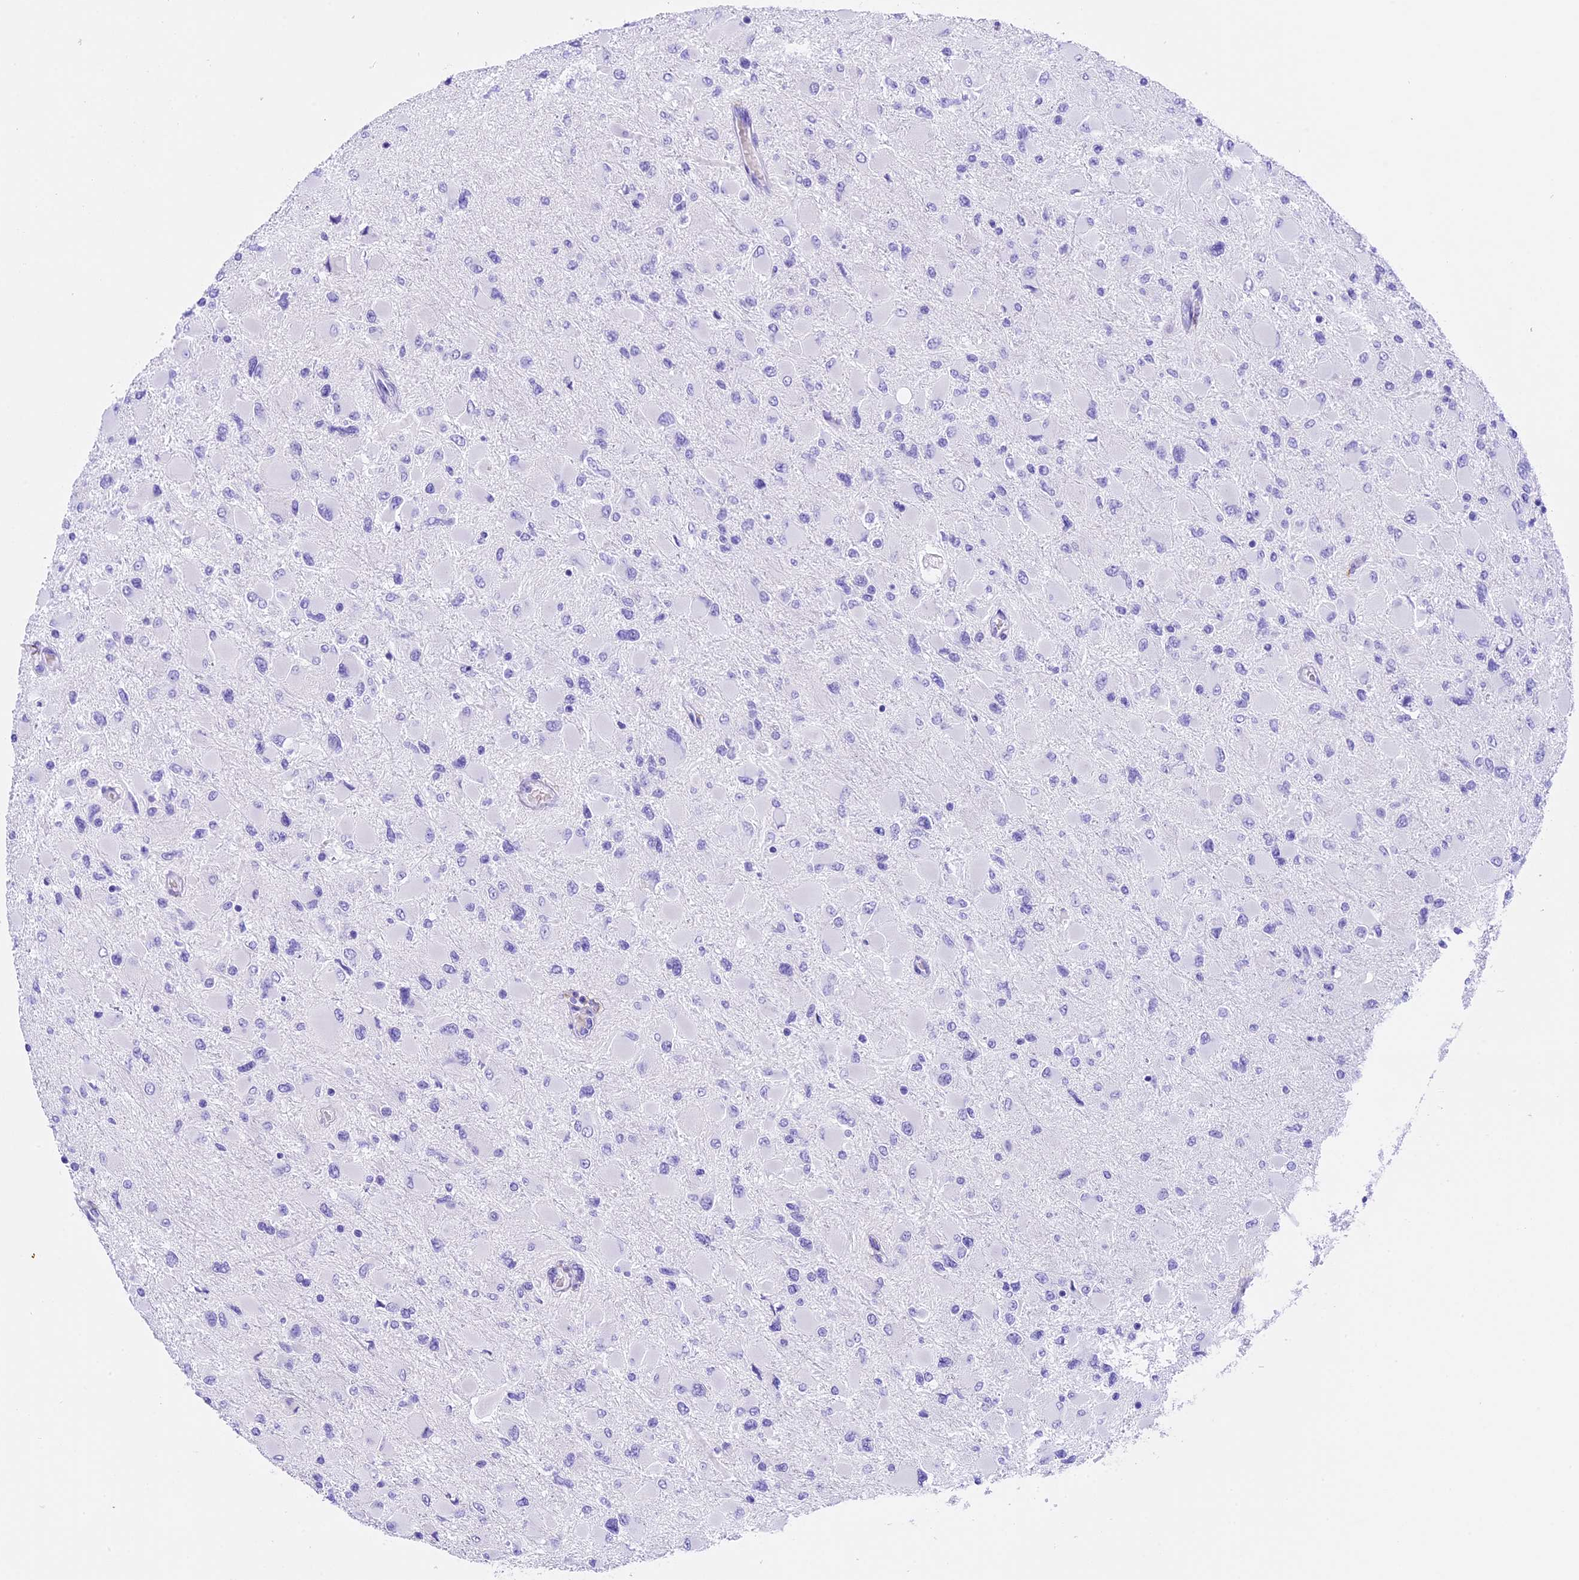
{"staining": {"intensity": "negative", "quantity": "none", "location": "none"}, "tissue": "glioma", "cell_type": "Tumor cells", "image_type": "cancer", "snomed": [{"axis": "morphology", "description": "Glioma, malignant, High grade"}, {"axis": "topography", "description": "Cerebral cortex"}], "caption": "There is no significant staining in tumor cells of high-grade glioma (malignant). (Stains: DAB (3,3'-diaminobenzidine) immunohistochemistry (IHC) with hematoxylin counter stain, Microscopy: brightfield microscopy at high magnification).", "gene": "CLC", "patient": {"sex": "female", "age": 36}}